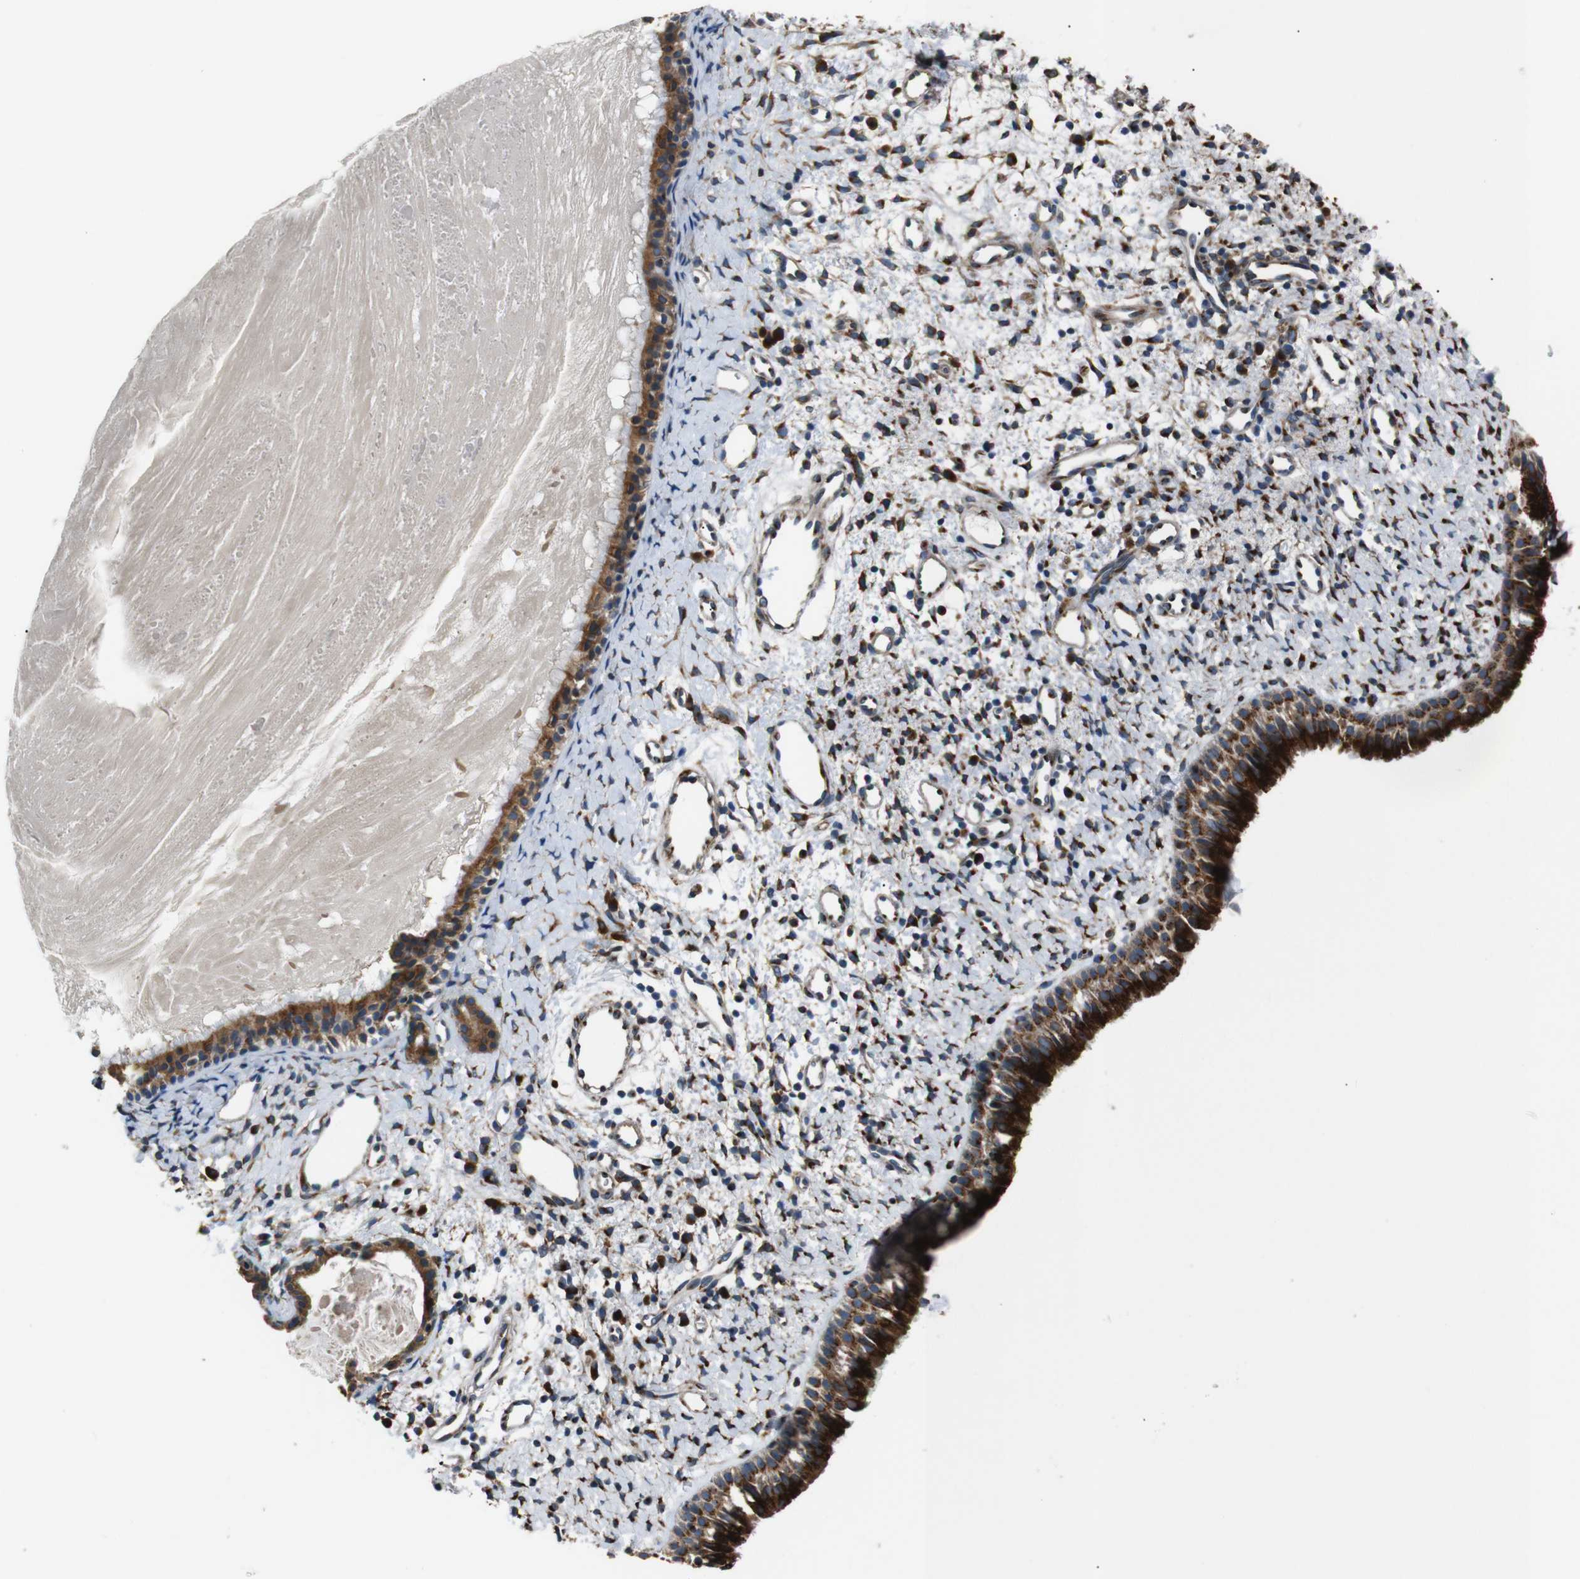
{"staining": {"intensity": "strong", "quantity": ">75%", "location": "cytoplasmic/membranous"}, "tissue": "nasopharynx", "cell_type": "Respiratory epithelial cells", "image_type": "normal", "snomed": [{"axis": "morphology", "description": "Normal tissue, NOS"}, {"axis": "topography", "description": "Nasopharynx"}], "caption": "Immunohistochemical staining of normal human nasopharynx exhibits high levels of strong cytoplasmic/membranous positivity in approximately >75% of respiratory epithelial cells.", "gene": "TMED2", "patient": {"sex": "male", "age": 22}}